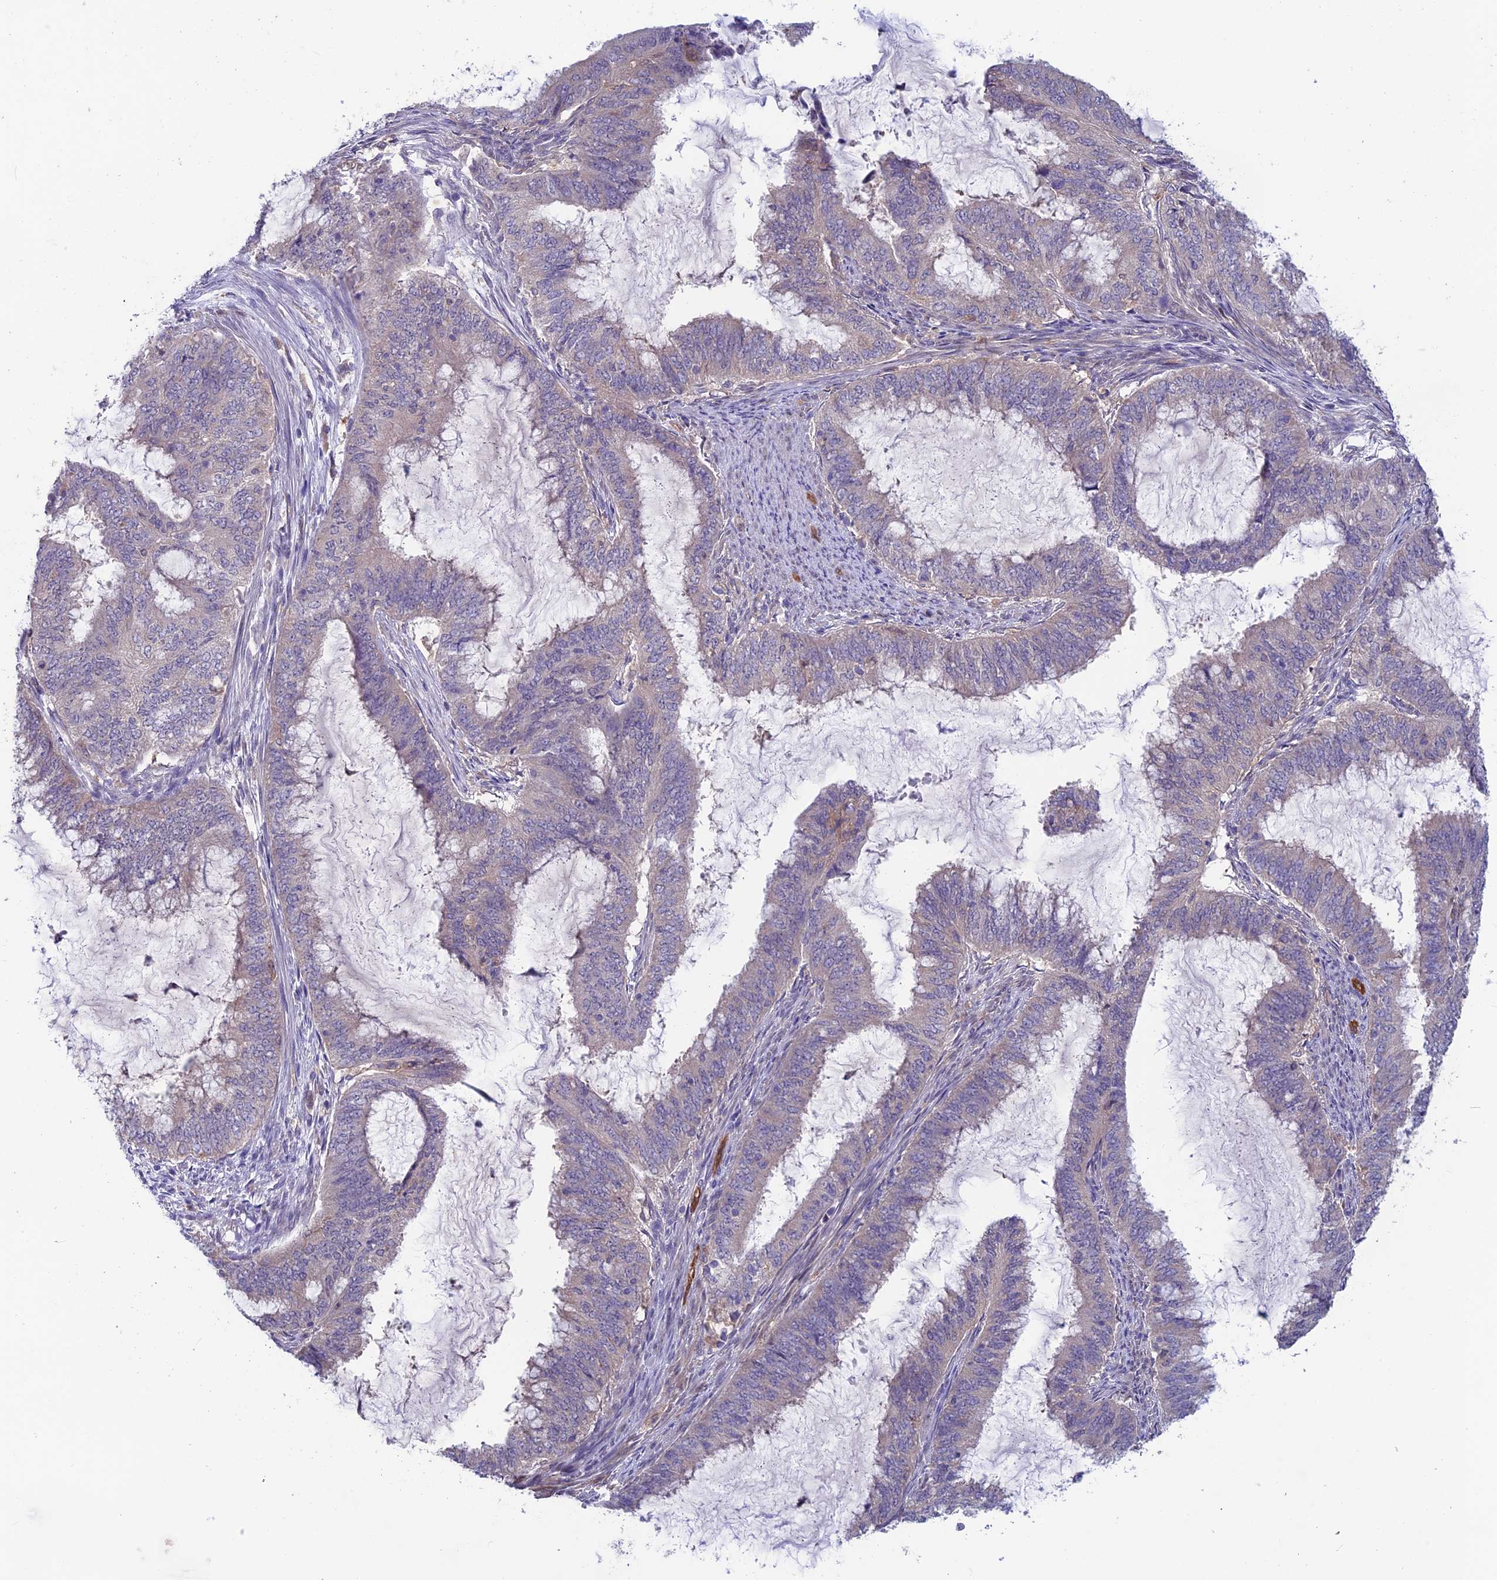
{"staining": {"intensity": "negative", "quantity": "none", "location": "none"}, "tissue": "endometrial cancer", "cell_type": "Tumor cells", "image_type": "cancer", "snomed": [{"axis": "morphology", "description": "Adenocarcinoma, NOS"}, {"axis": "topography", "description": "Endometrium"}], "caption": "This is an immunohistochemistry micrograph of human adenocarcinoma (endometrial). There is no expression in tumor cells.", "gene": "MAST2", "patient": {"sex": "female", "age": 51}}